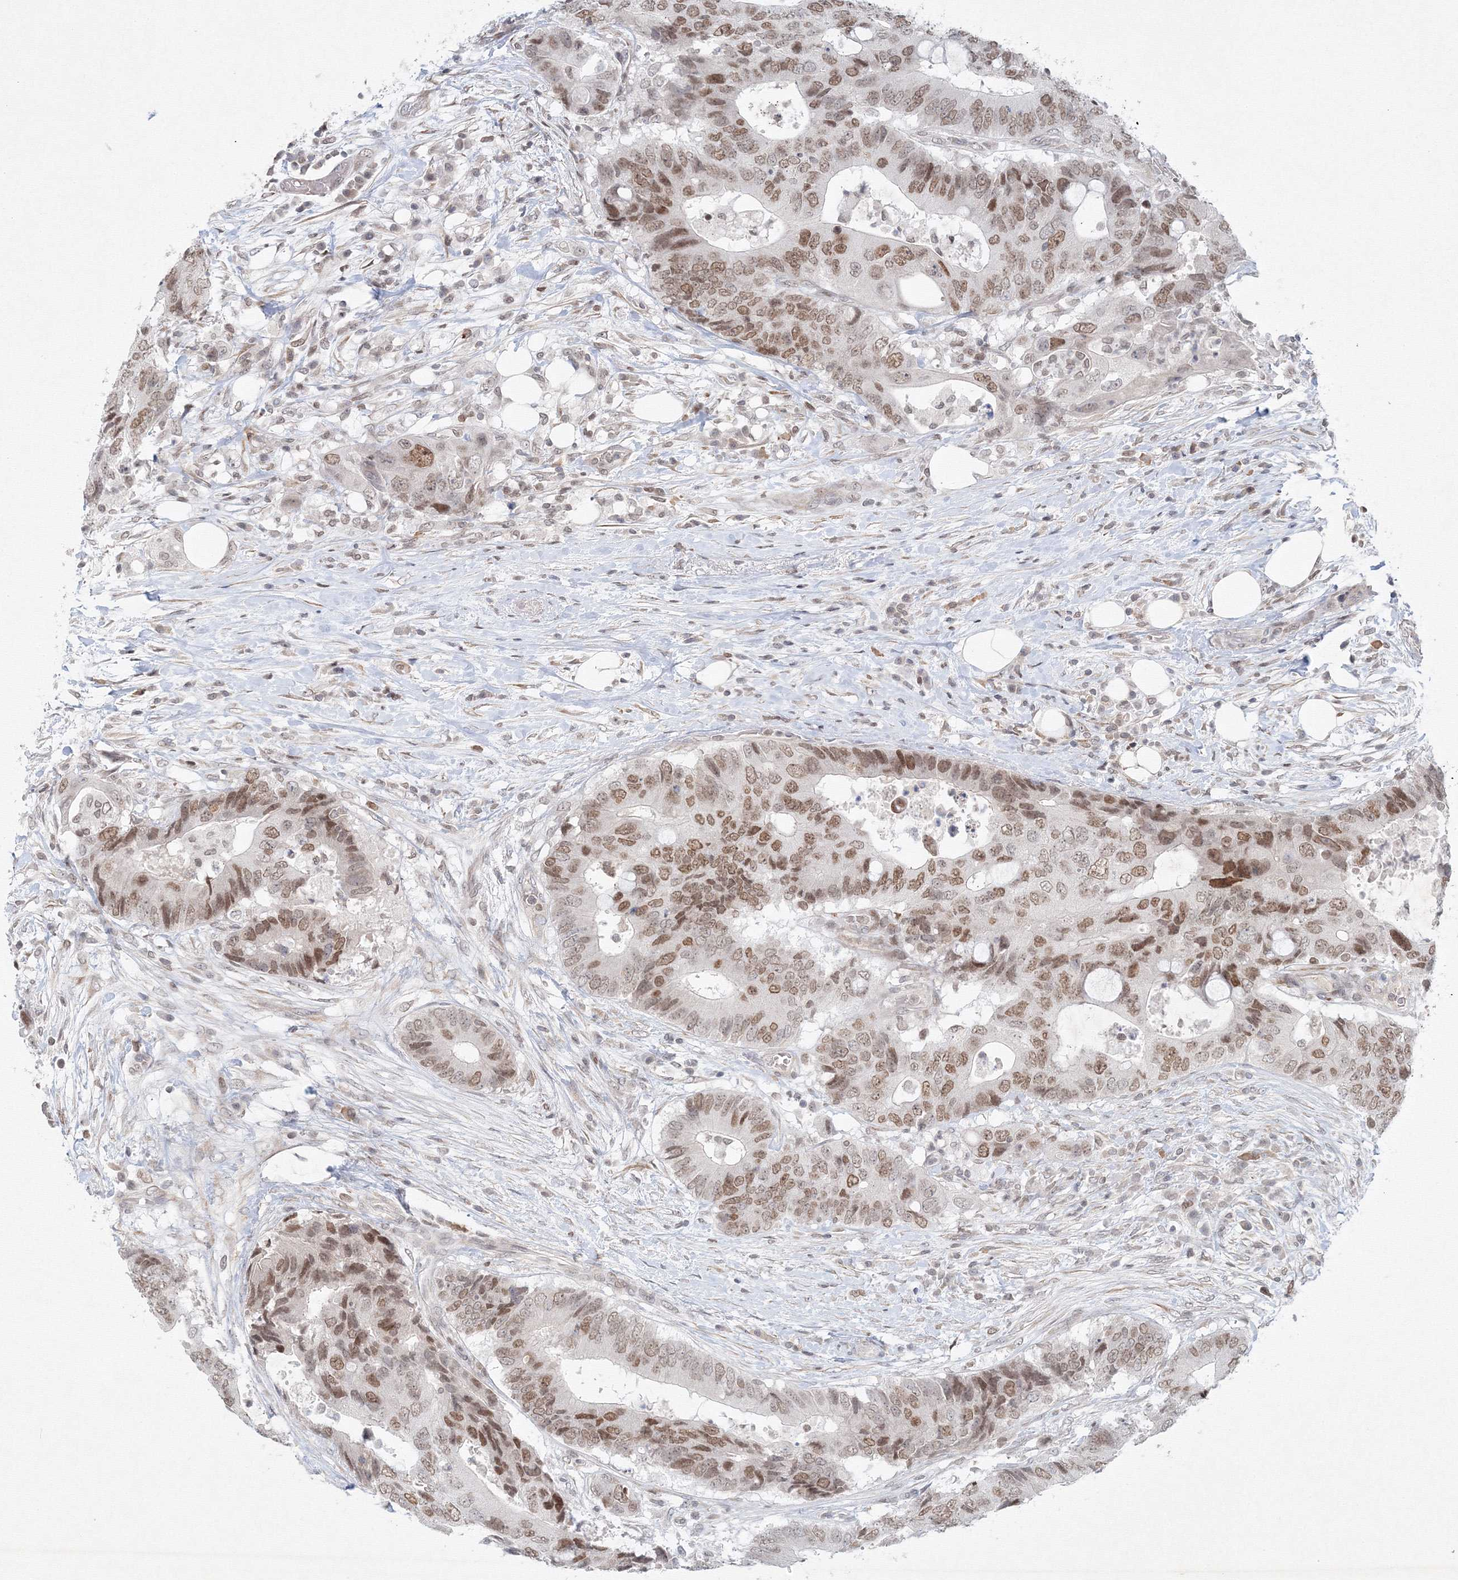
{"staining": {"intensity": "moderate", "quantity": ">75%", "location": "nuclear"}, "tissue": "colorectal cancer", "cell_type": "Tumor cells", "image_type": "cancer", "snomed": [{"axis": "morphology", "description": "Adenocarcinoma, NOS"}, {"axis": "topography", "description": "Colon"}], "caption": "Moderate nuclear staining for a protein is identified in approximately >75% of tumor cells of colorectal cancer (adenocarcinoma) using IHC.", "gene": "KIF4A", "patient": {"sex": "male", "age": 71}}